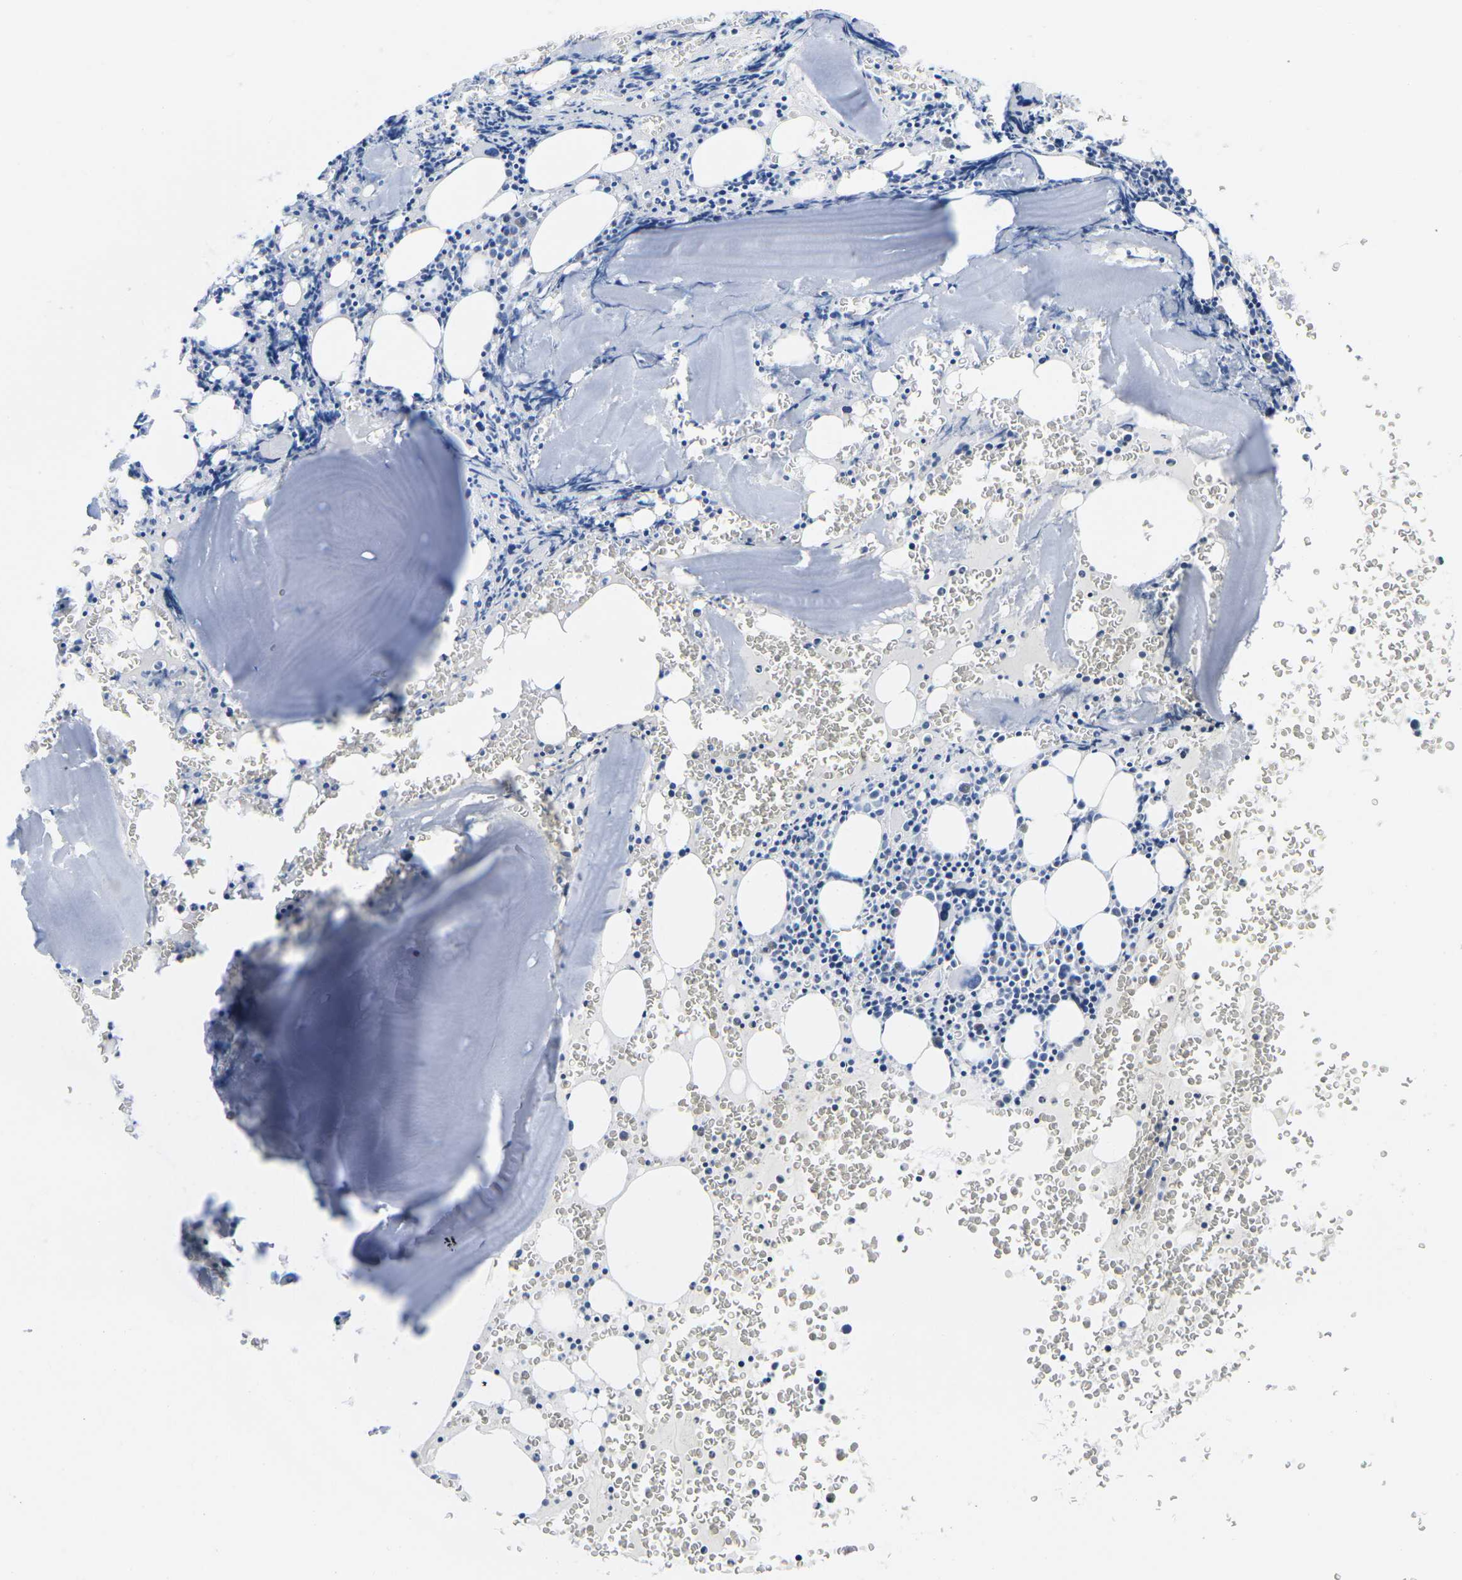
{"staining": {"intensity": "negative", "quantity": "none", "location": "none"}, "tissue": "bone marrow", "cell_type": "Hematopoietic cells", "image_type": "normal", "snomed": [{"axis": "morphology", "description": "Normal tissue, NOS"}, {"axis": "morphology", "description": "Inflammation, NOS"}, {"axis": "topography", "description": "Bone marrow"}], "caption": "Histopathology image shows no protein staining in hematopoietic cells of unremarkable bone marrow.", "gene": "UBA7", "patient": {"sex": "male", "age": 37}}